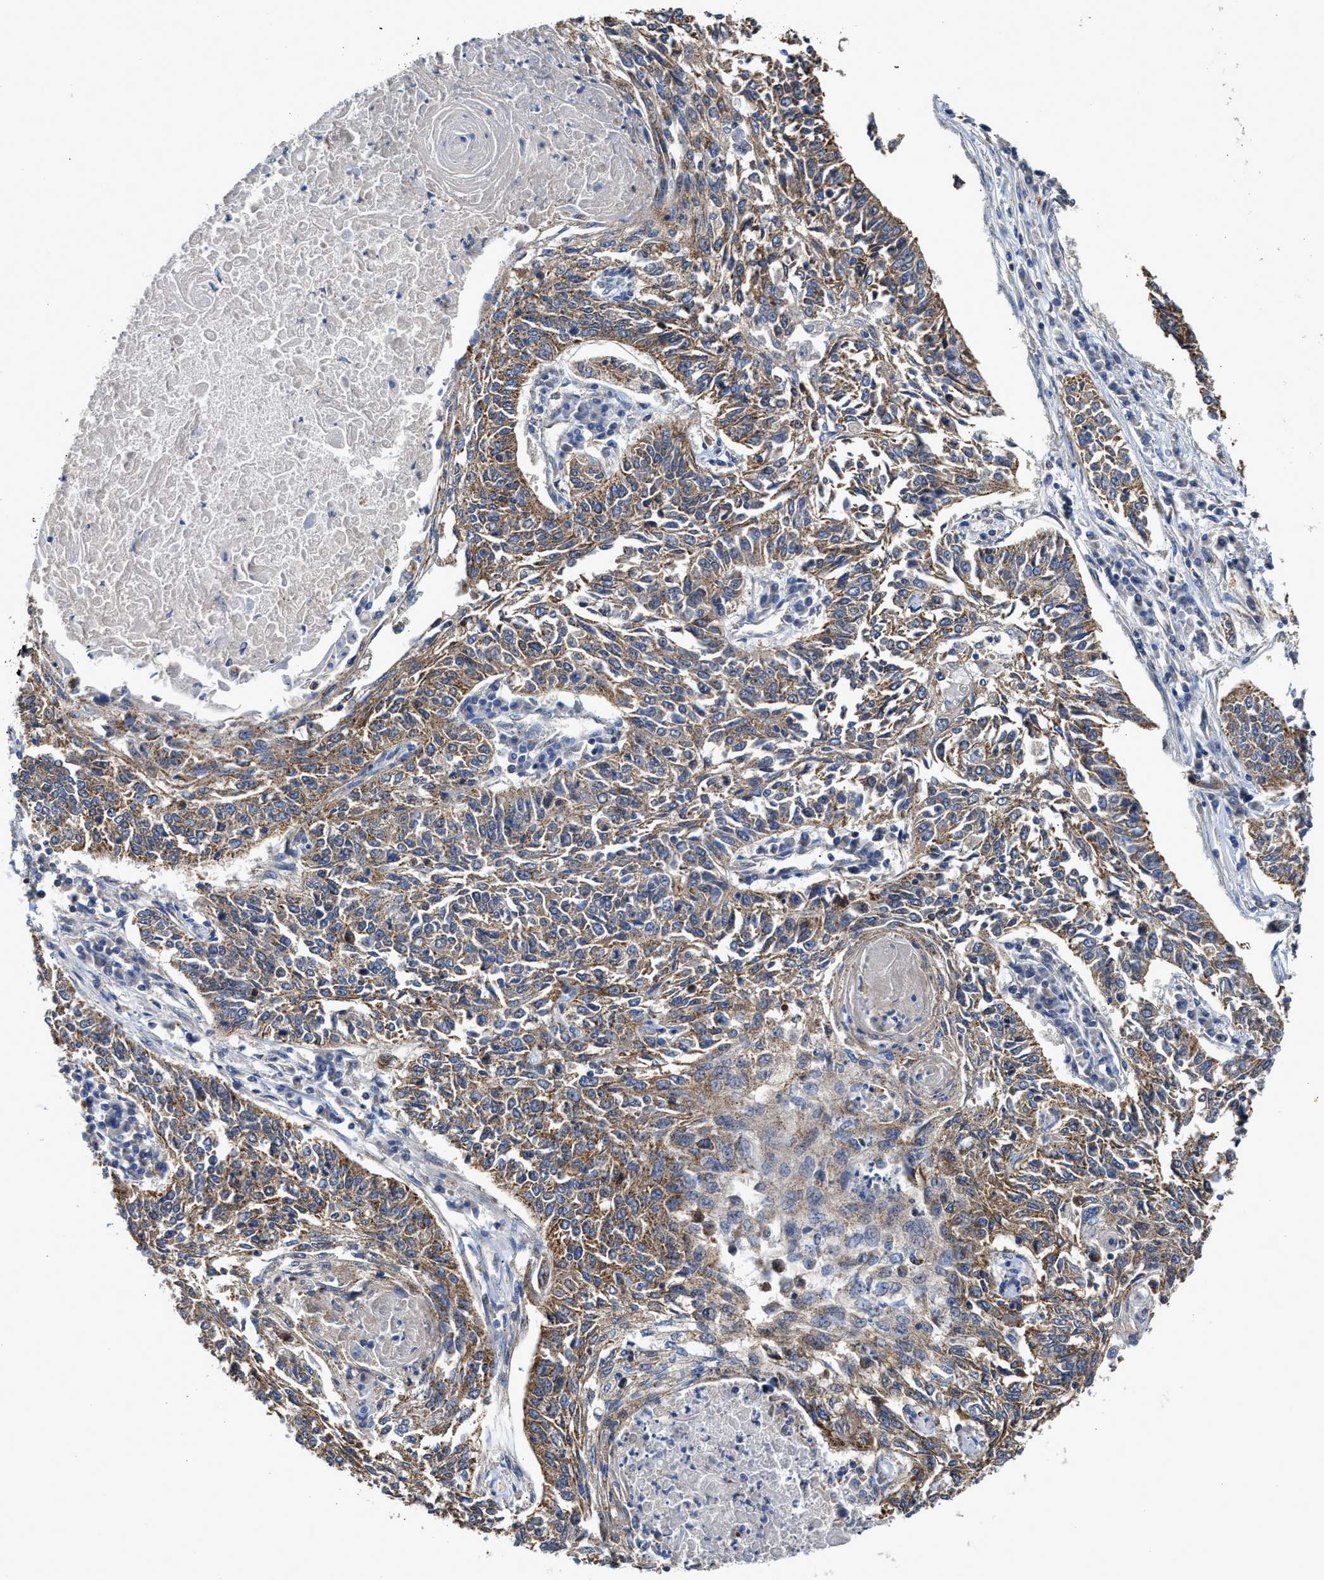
{"staining": {"intensity": "moderate", "quantity": ">75%", "location": "cytoplasmic/membranous"}, "tissue": "lung cancer", "cell_type": "Tumor cells", "image_type": "cancer", "snomed": [{"axis": "morphology", "description": "Normal tissue, NOS"}, {"axis": "morphology", "description": "Squamous cell carcinoma, NOS"}, {"axis": "topography", "description": "Cartilage tissue"}, {"axis": "topography", "description": "Bronchus"}, {"axis": "topography", "description": "Lung"}], "caption": "Lung cancer stained for a protein (brown) demonstrates moderate cytoplasmic/membranous positive positivity in about >75% of tumor cells.", "gene": "MECR", "patient": {"sex": "female", "age": 49}}